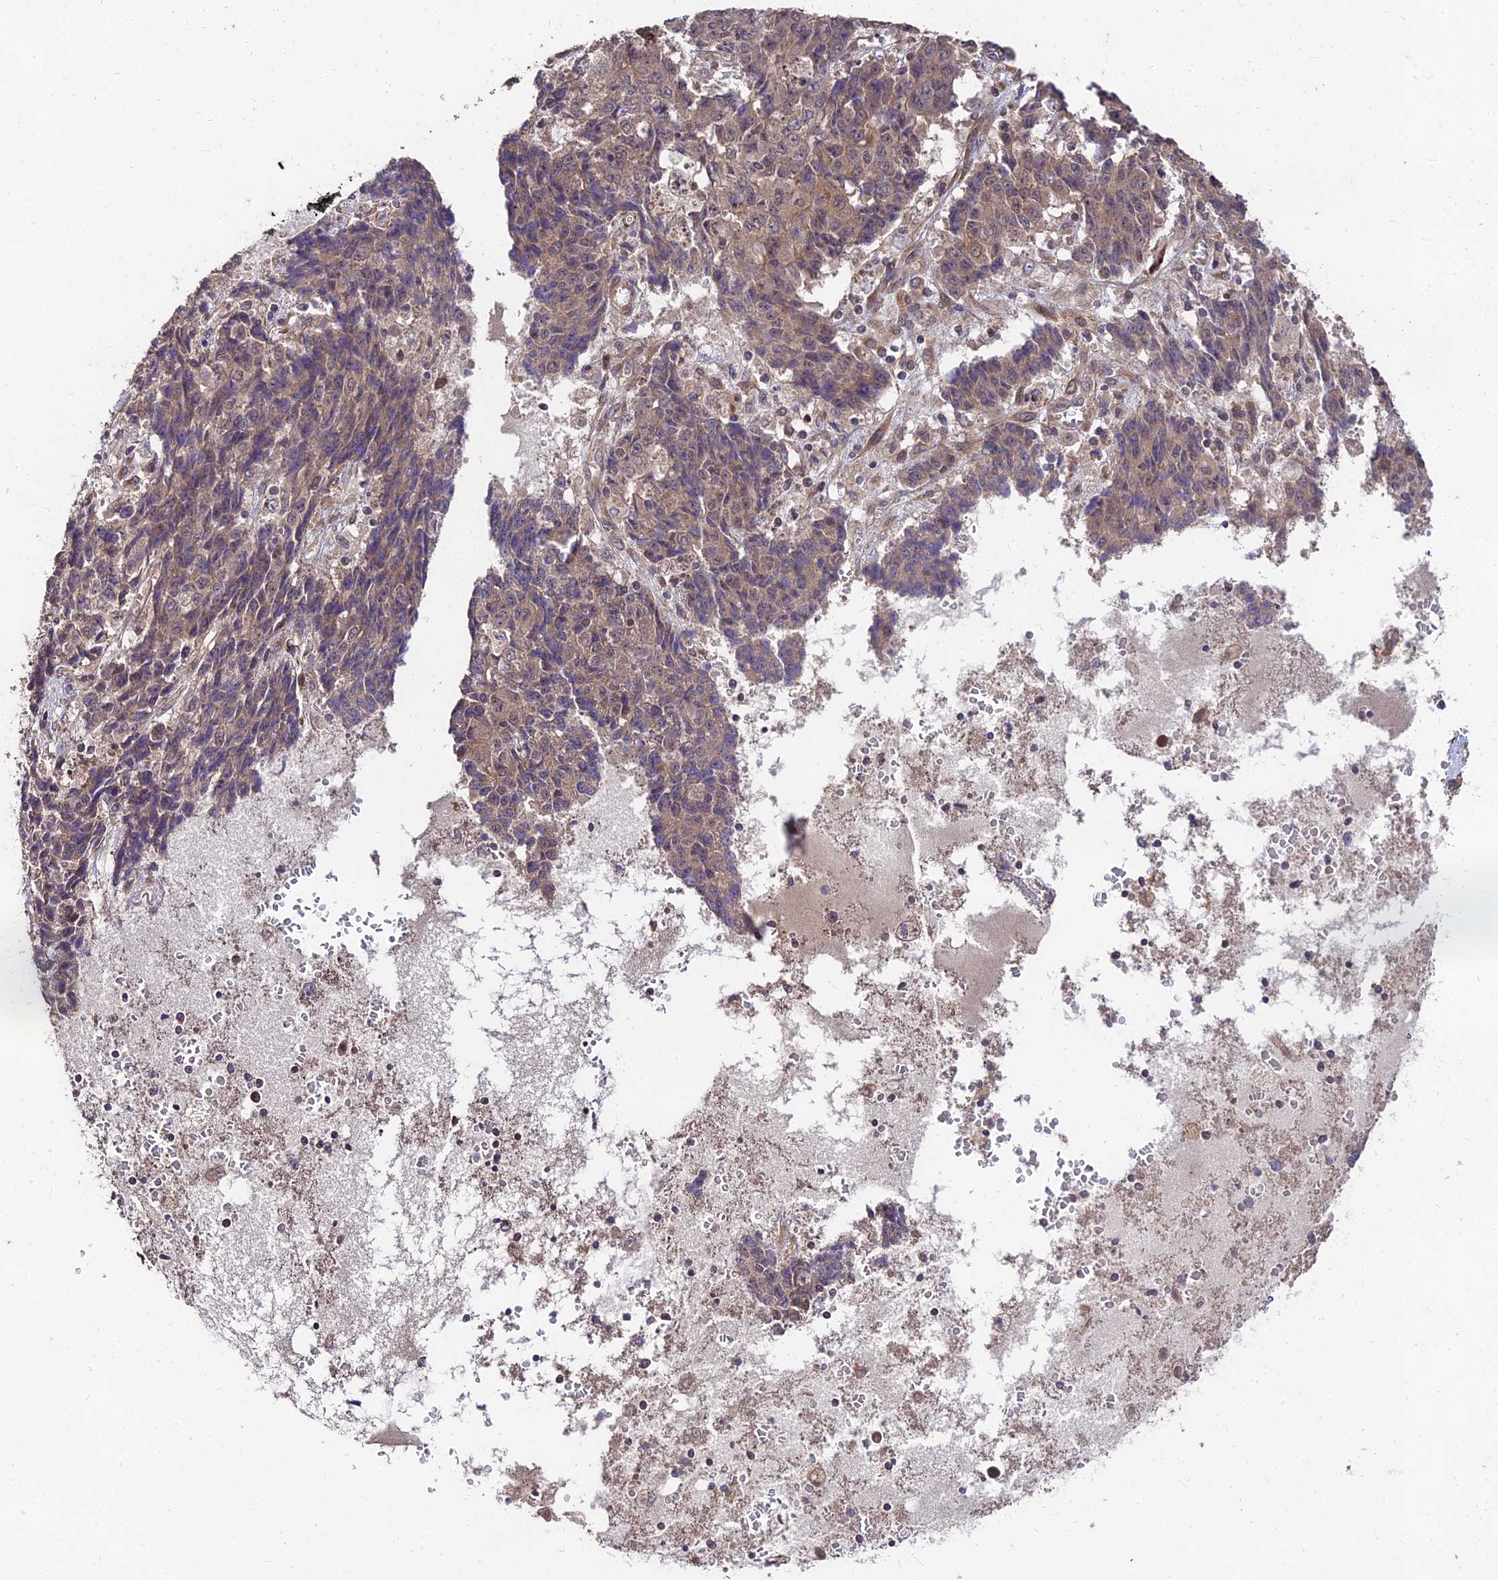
{"staining": {"intensity": "weak", "quantity": ">75%", "location": "cytoplasmic/membranous,nuclear"}, "tissue": "ovarian cancer", "cell_type": "Tumor cells", "image_type": "cancer", "snomed": [{"axis": "morphology", "description": "Carcinoma, endometroid"}, {"axis": "topography", "description": "Ovary"}], "caption": "Brown immunohistochemical staining in human ovarian endometroid carcinoma reveals weak cytoplasmic/membranous and nuclear expression in approximately >75% of tumor cells. (DAB (3,3'-diaminobenzidine) IHC with brightfield microscopy, high magnification).", "gene": "MKKS", "patient": {"sex": "female", "age": 42}}